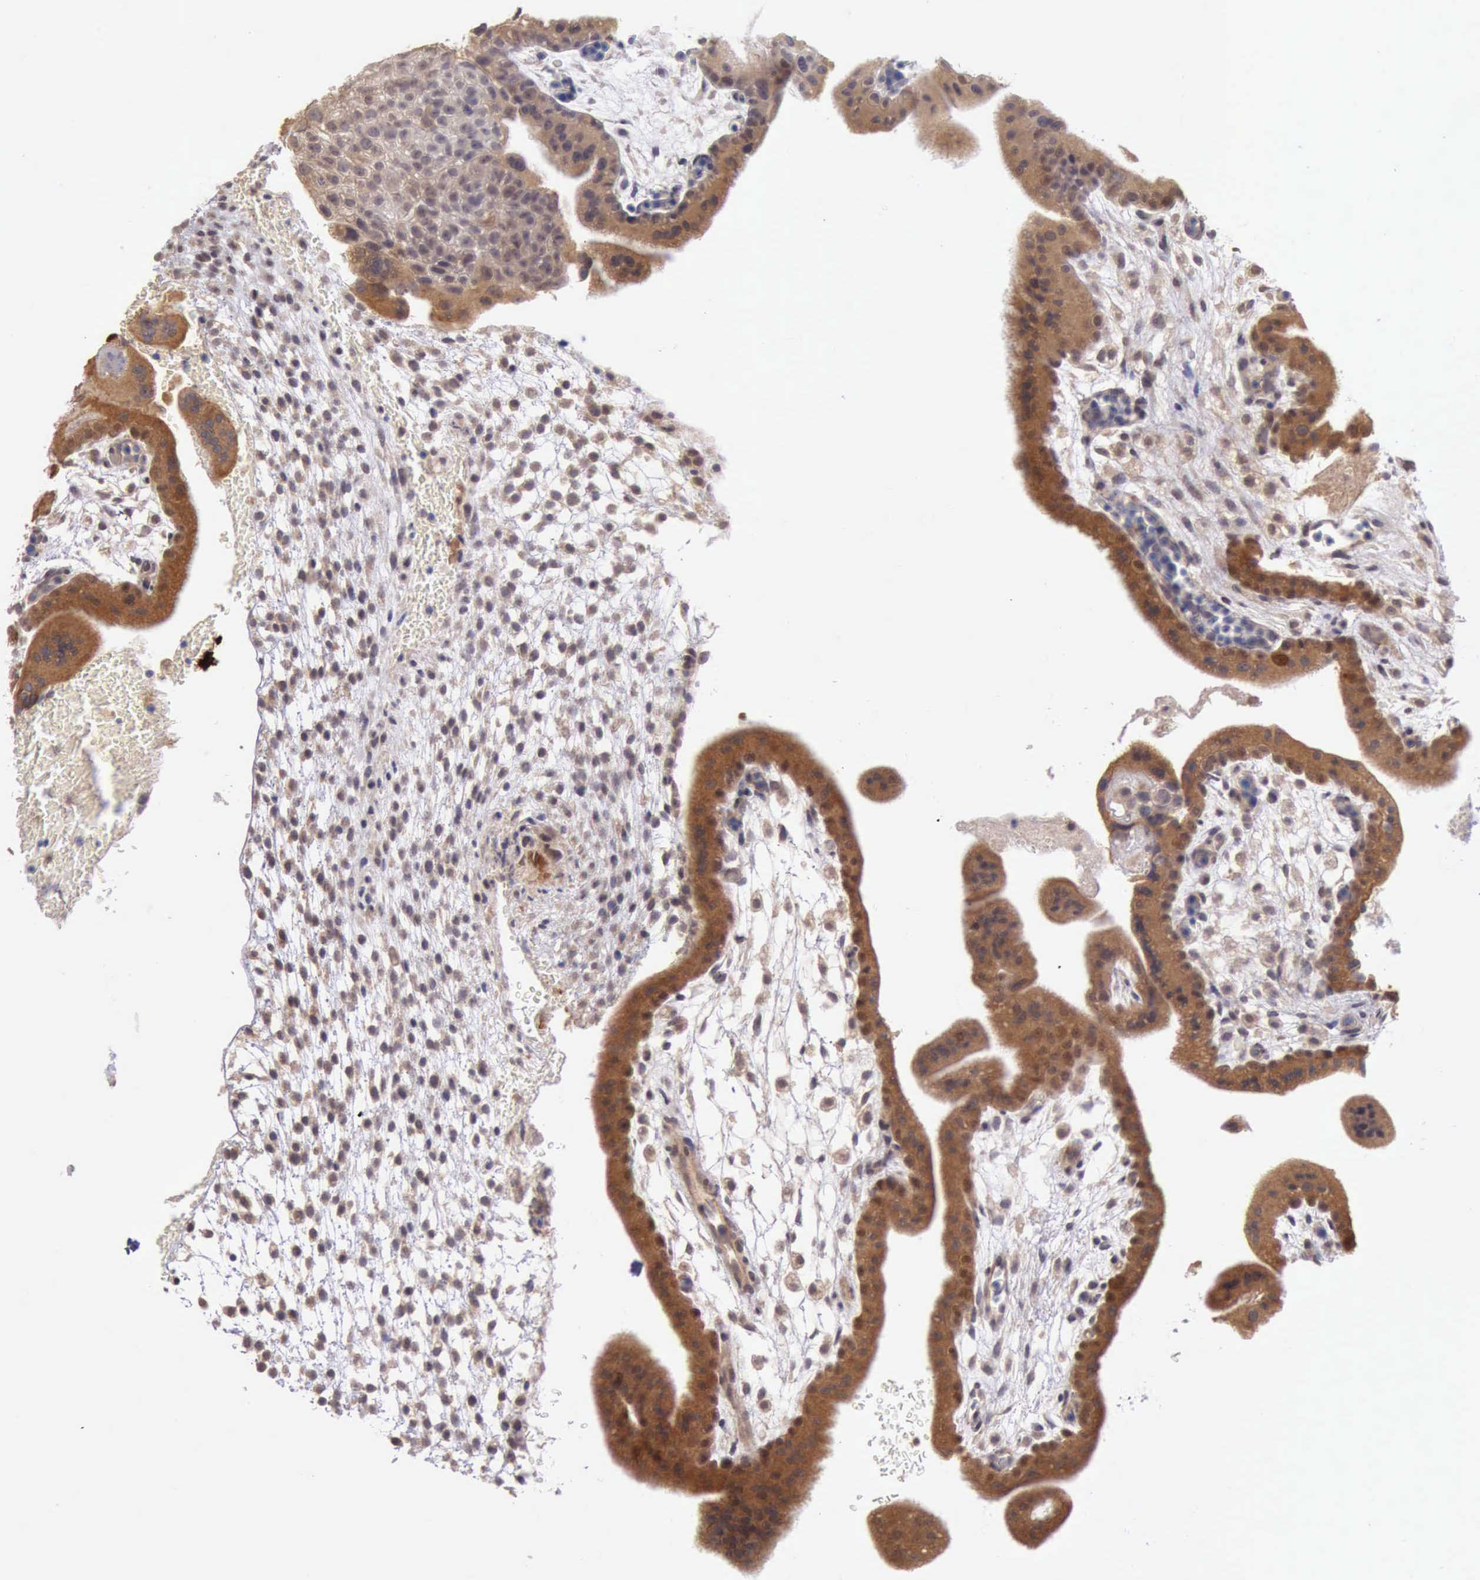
{"staining": {"intensity": "moderate", "quantity": ">75%", "location": "cytoplasmic/membranous"}, "tissue": "placenta", "cell_type": "Decidual cells", "image_type": "normal", "snomed": [{"axis": "morphology", "description": "Normal tissue, NOS"}, {"axis": "topography", "description": "Placenta"}], "caption": "A medium amount of moderate cytoplasmic/membranous staining is identified in approximately >75% of decidual cells in normal placenta.", "gene": "DNAJB7", "patient": {"sex": "female", "age": 35}}